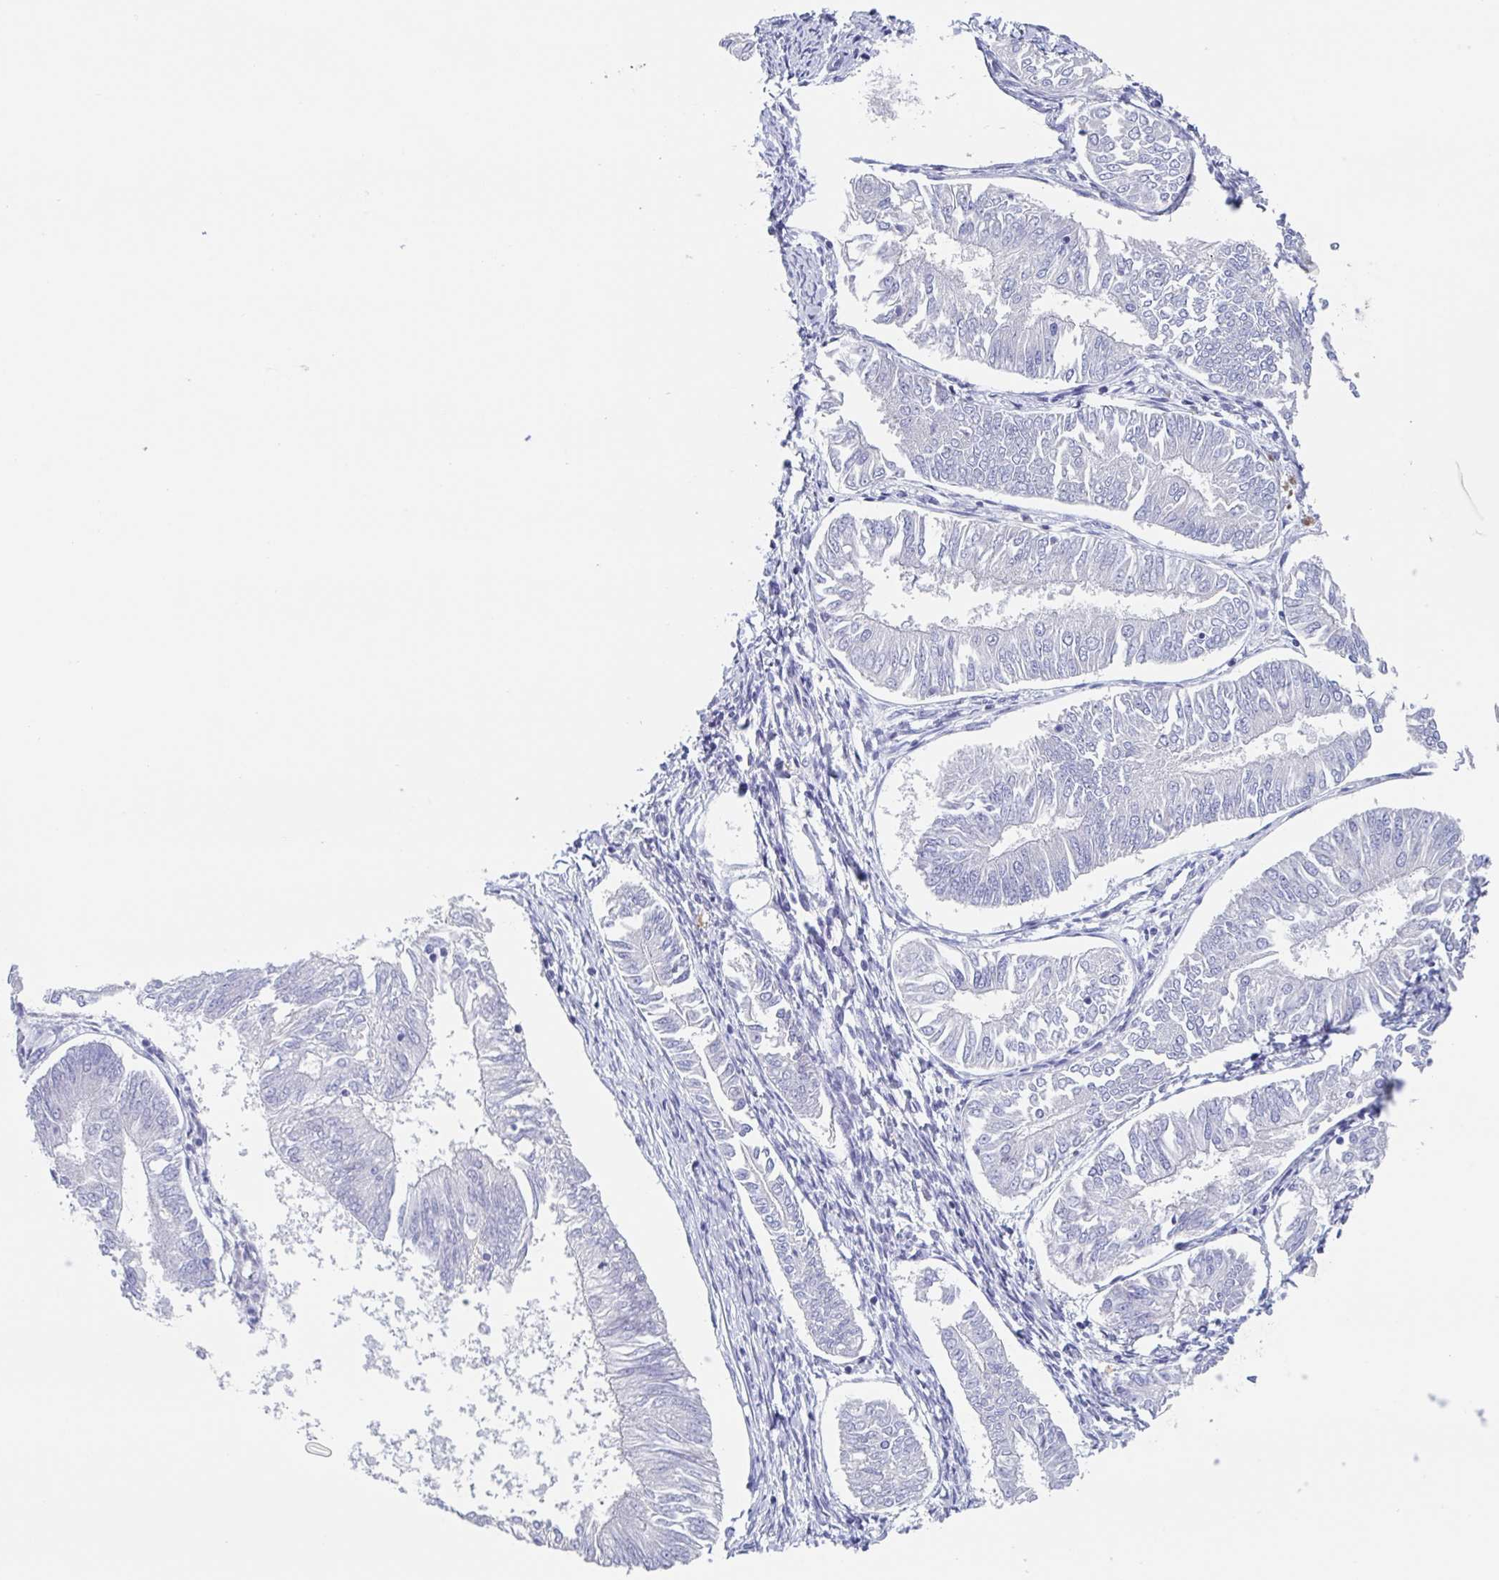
{"staining": {"intensity": "negative", "quantity": "none", "location": "none"}, "tissue": "endometrial cancer", "cell_type": "Tumor cells", "image_type": "cancer", "snomed": [{"axis": "morphology", "description": "Adenocarcinoma, NOS"}, {"axis": "topography", "description": "Endometrium"}], "caption": "This is an immunohistochemistry micrograph of endometrial cancer. There is no staining in tumor cells.", "gene": "NOXRED1", "patient": {"sex": "female", "age": 58}}